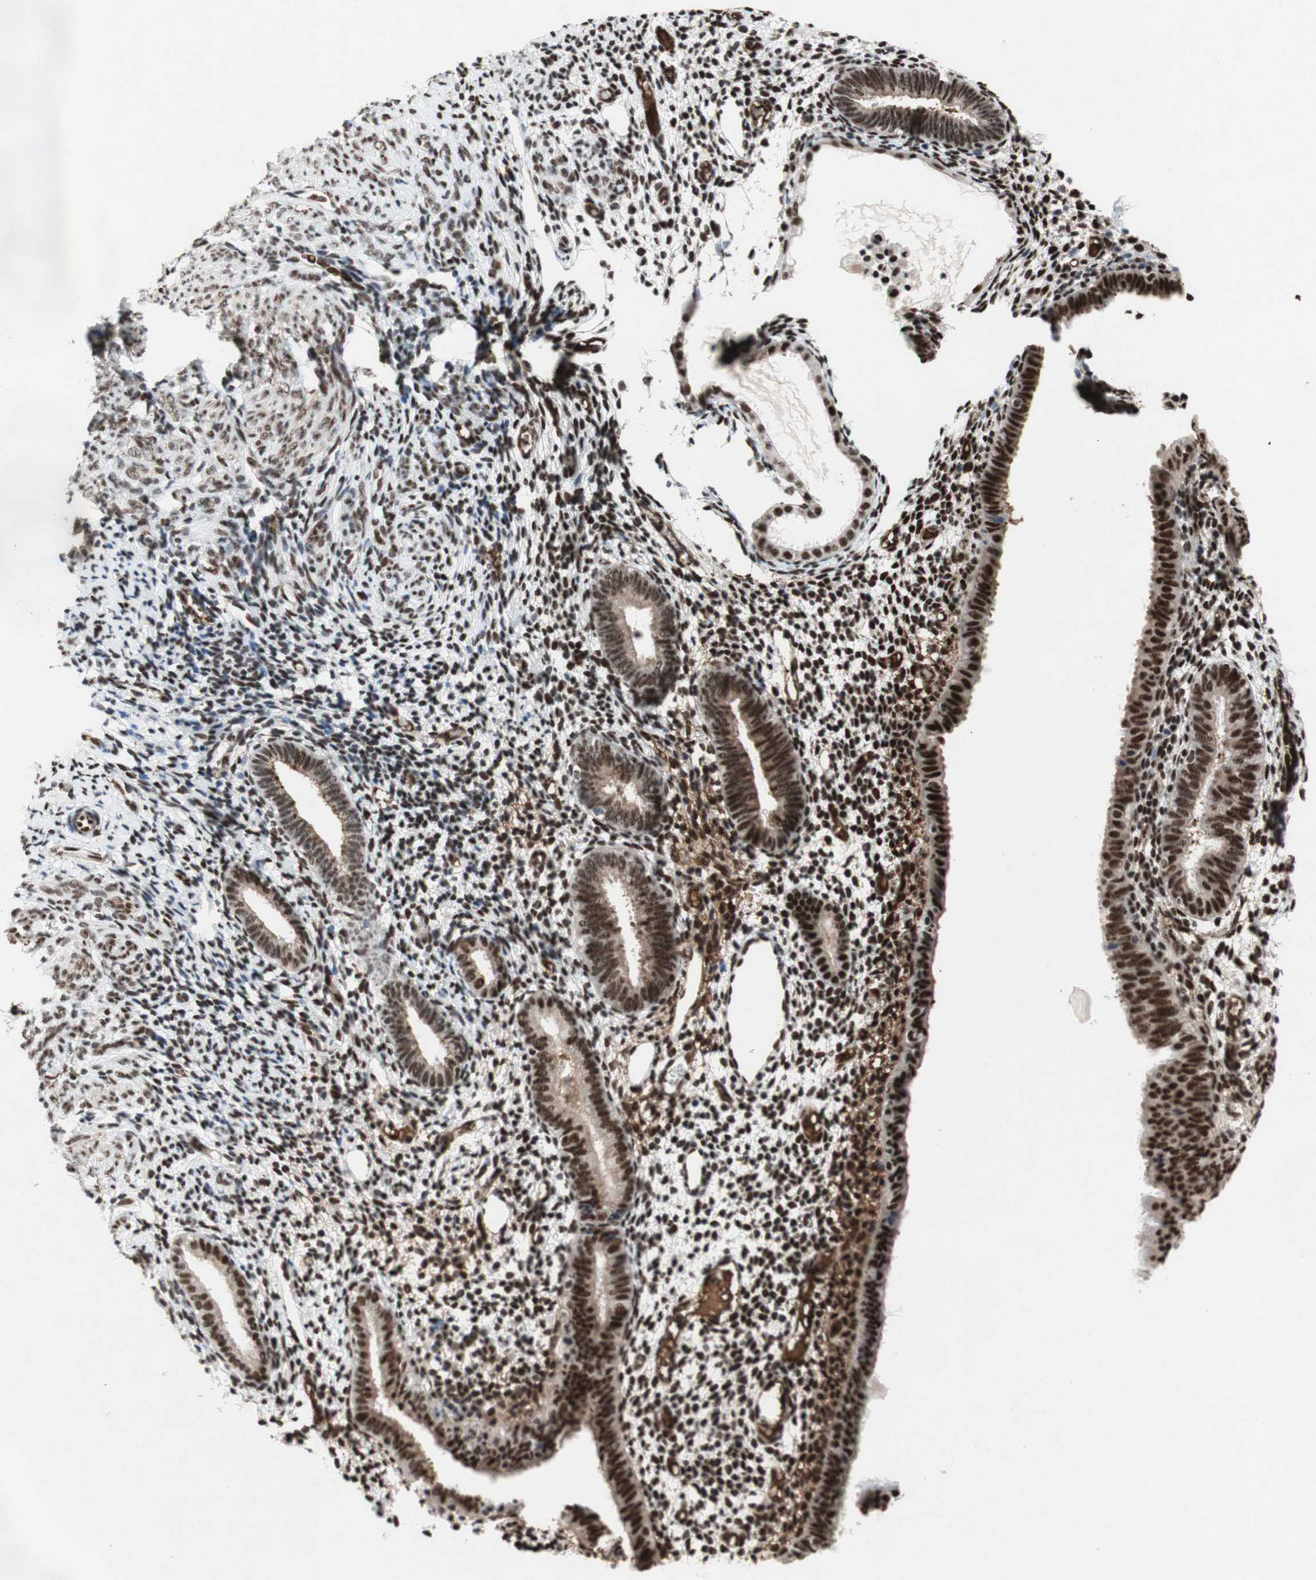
{"staining": {"intensity": "strong", "quantity": "25%-75%", "location": "nuclear"}, "tissue": "endometrium", "cell_type": "Cells in endometrial stroma", "image_type": "normal", "snomed": [{"axis": "morphology", "description": "Normal tissue, NOS"}, {"axis": "topography", "description": "Endometrium"}], "caption": "Protein expression analysis of normal endometrium shows strong nuclear positivity in approximately 25%-75% of cells in endometrial stroma. The protein is shown in brown color, while the nuclei are stained blue.", "gene": "TLE1", "patient": {"sex": "female", "age": 61}}